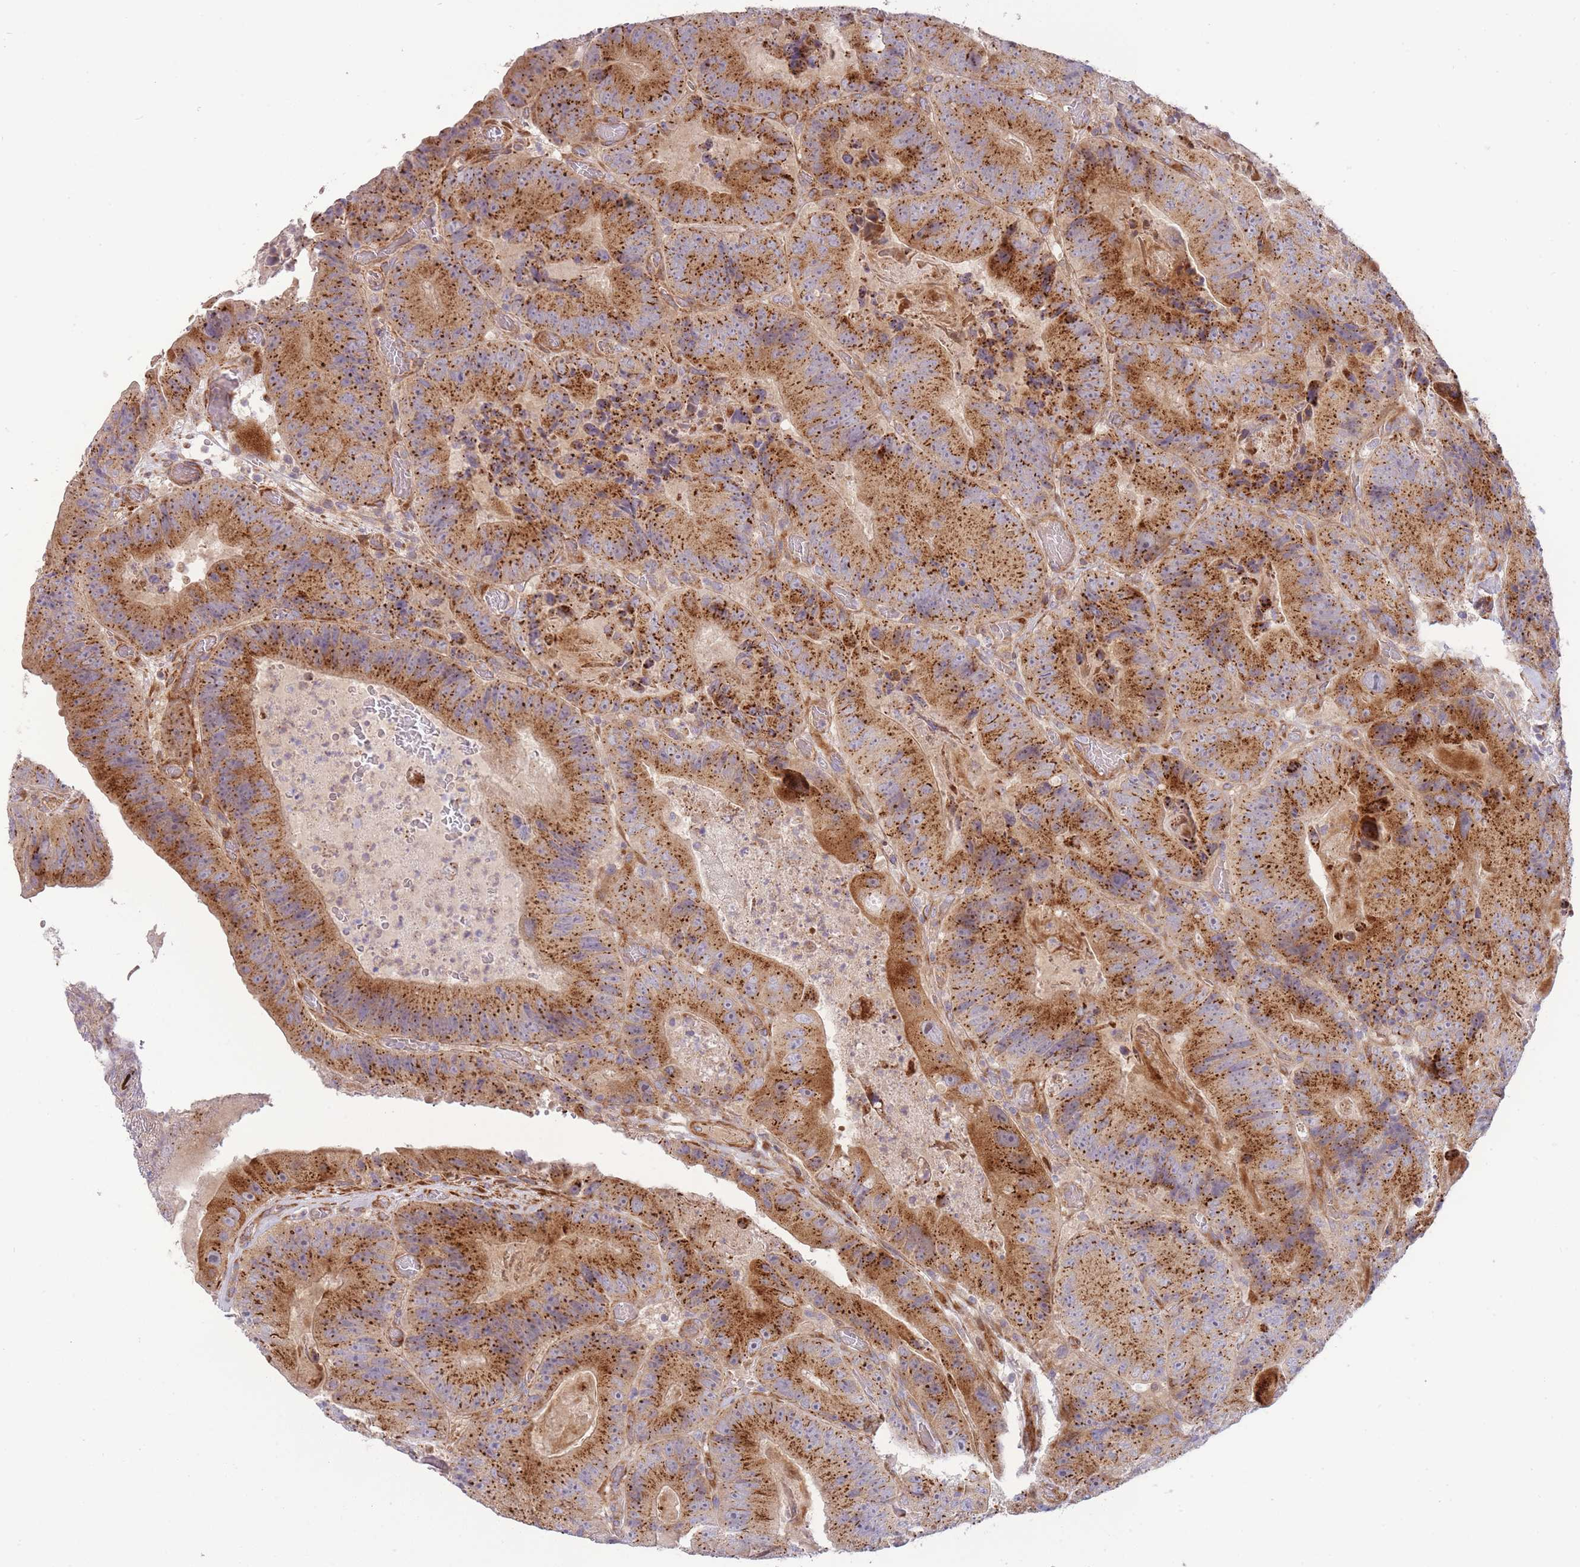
{"staining": {"intensity": "strong", "quantity": ">75%", "location": "cytoplasmic/membranous"}, "tissue": "colorectal cancer", "cell_type": "Tumor cells", "image_type": "cancer", "snomed": [{"axis": "morphology", "description": "Adenocarcinoma, NOS"}, {"axis": "topography", "description": "Colon"}], "caption": "The micrograph demonstrates staining of colorectal cancer, revealing strong cytoplasmic/membranous protein staining (brown color) within tumor cells.", "gene": "ATP5MC2", "patient": {"sex": "female", "age": 86}}